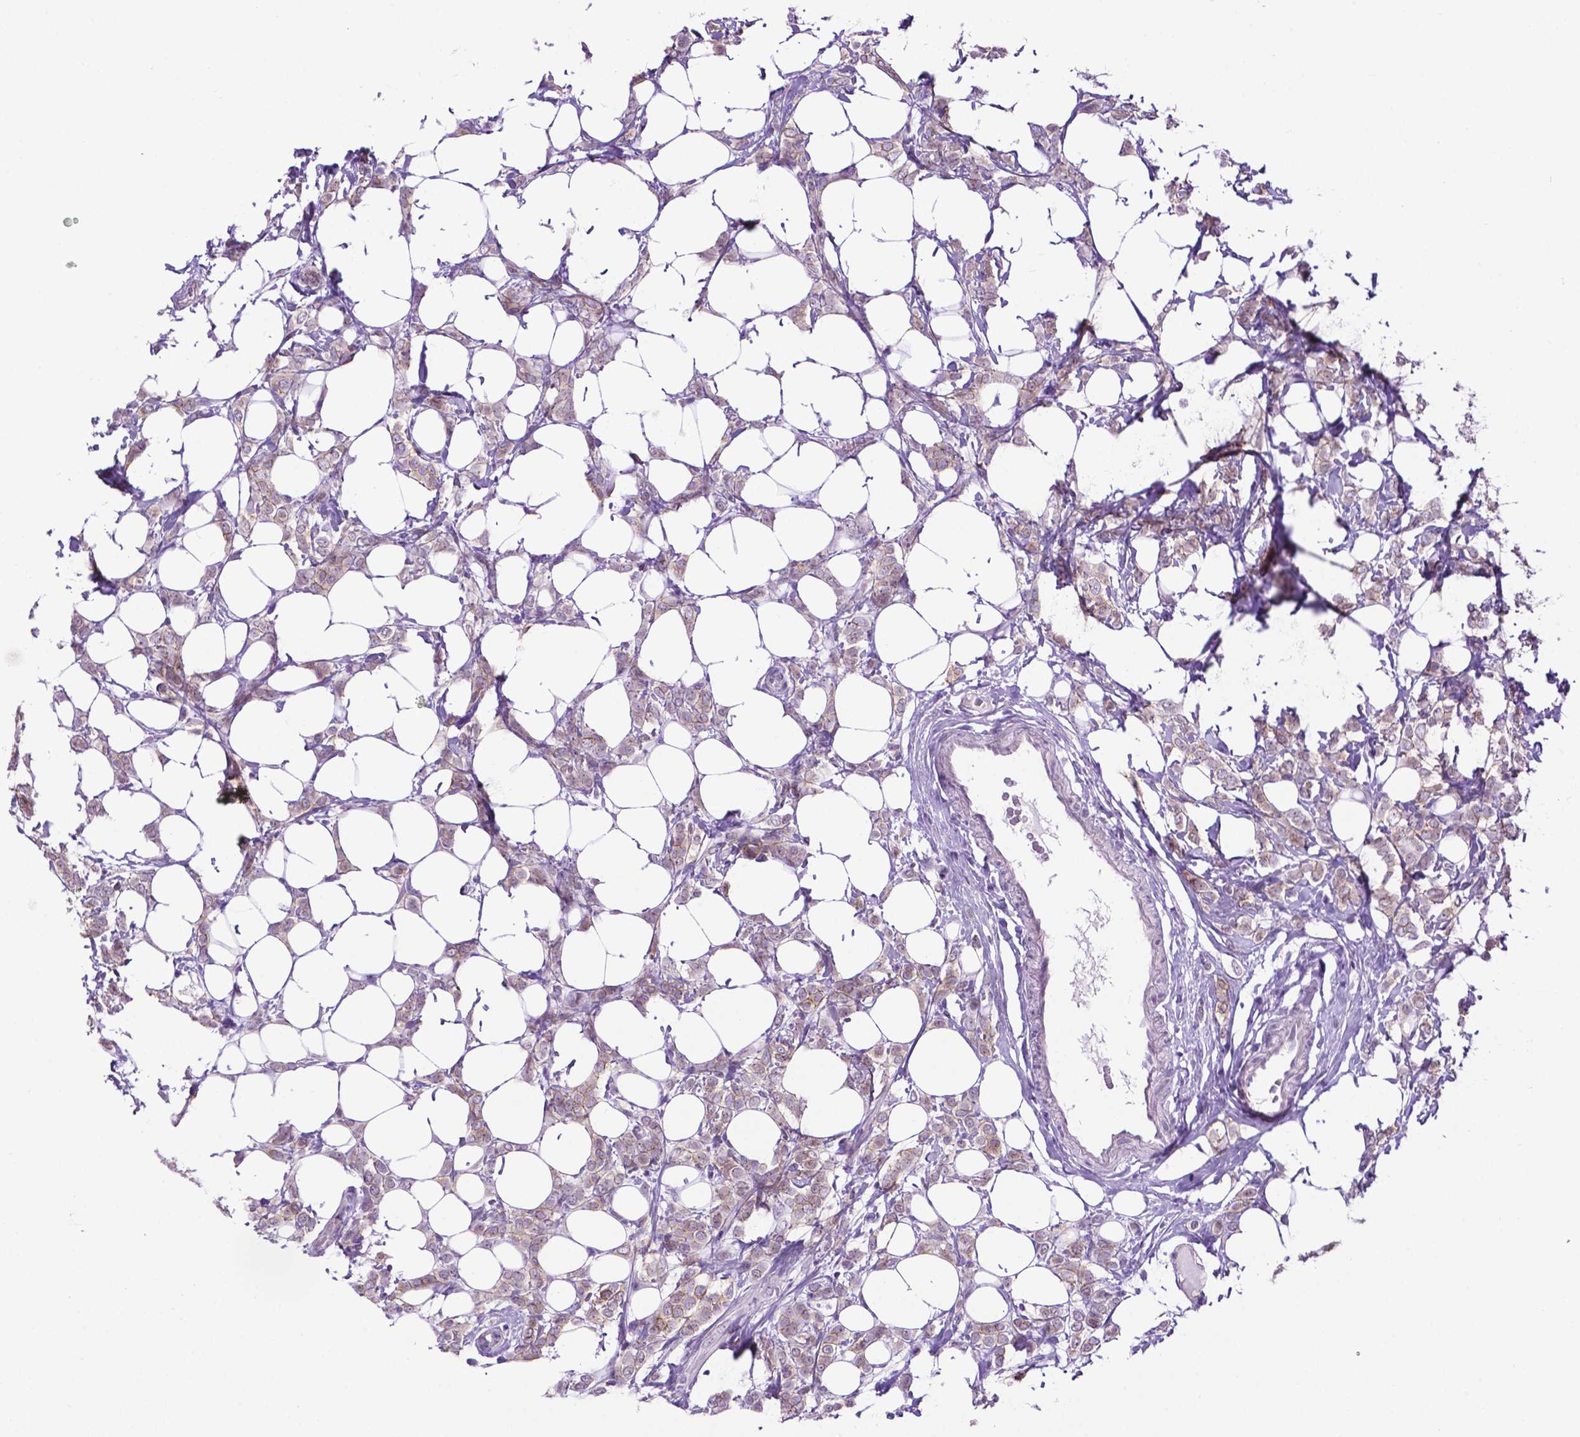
{"staining": {"intensity": "weak", "quantity": "<25%", "location": "cytoplasmic/membranous"}, "tissue": "breast cancer", "cell_type": "Tumor cells", "image_type": "cancer", "snomed": [{"axis": "morphology", "description": "Lobular carcinoma"}, {"axis": "topography", "description": "Breast"}], "caption": "This image is of breast lobular carcinoma stained with immunohistochemistry (IHC) to label a protein in brown with the nuclei are counter-stained blue. There is no staining in tumor cells.", "gene": "TACSTD2", "patient": {"sex": "female", "age": 49}}